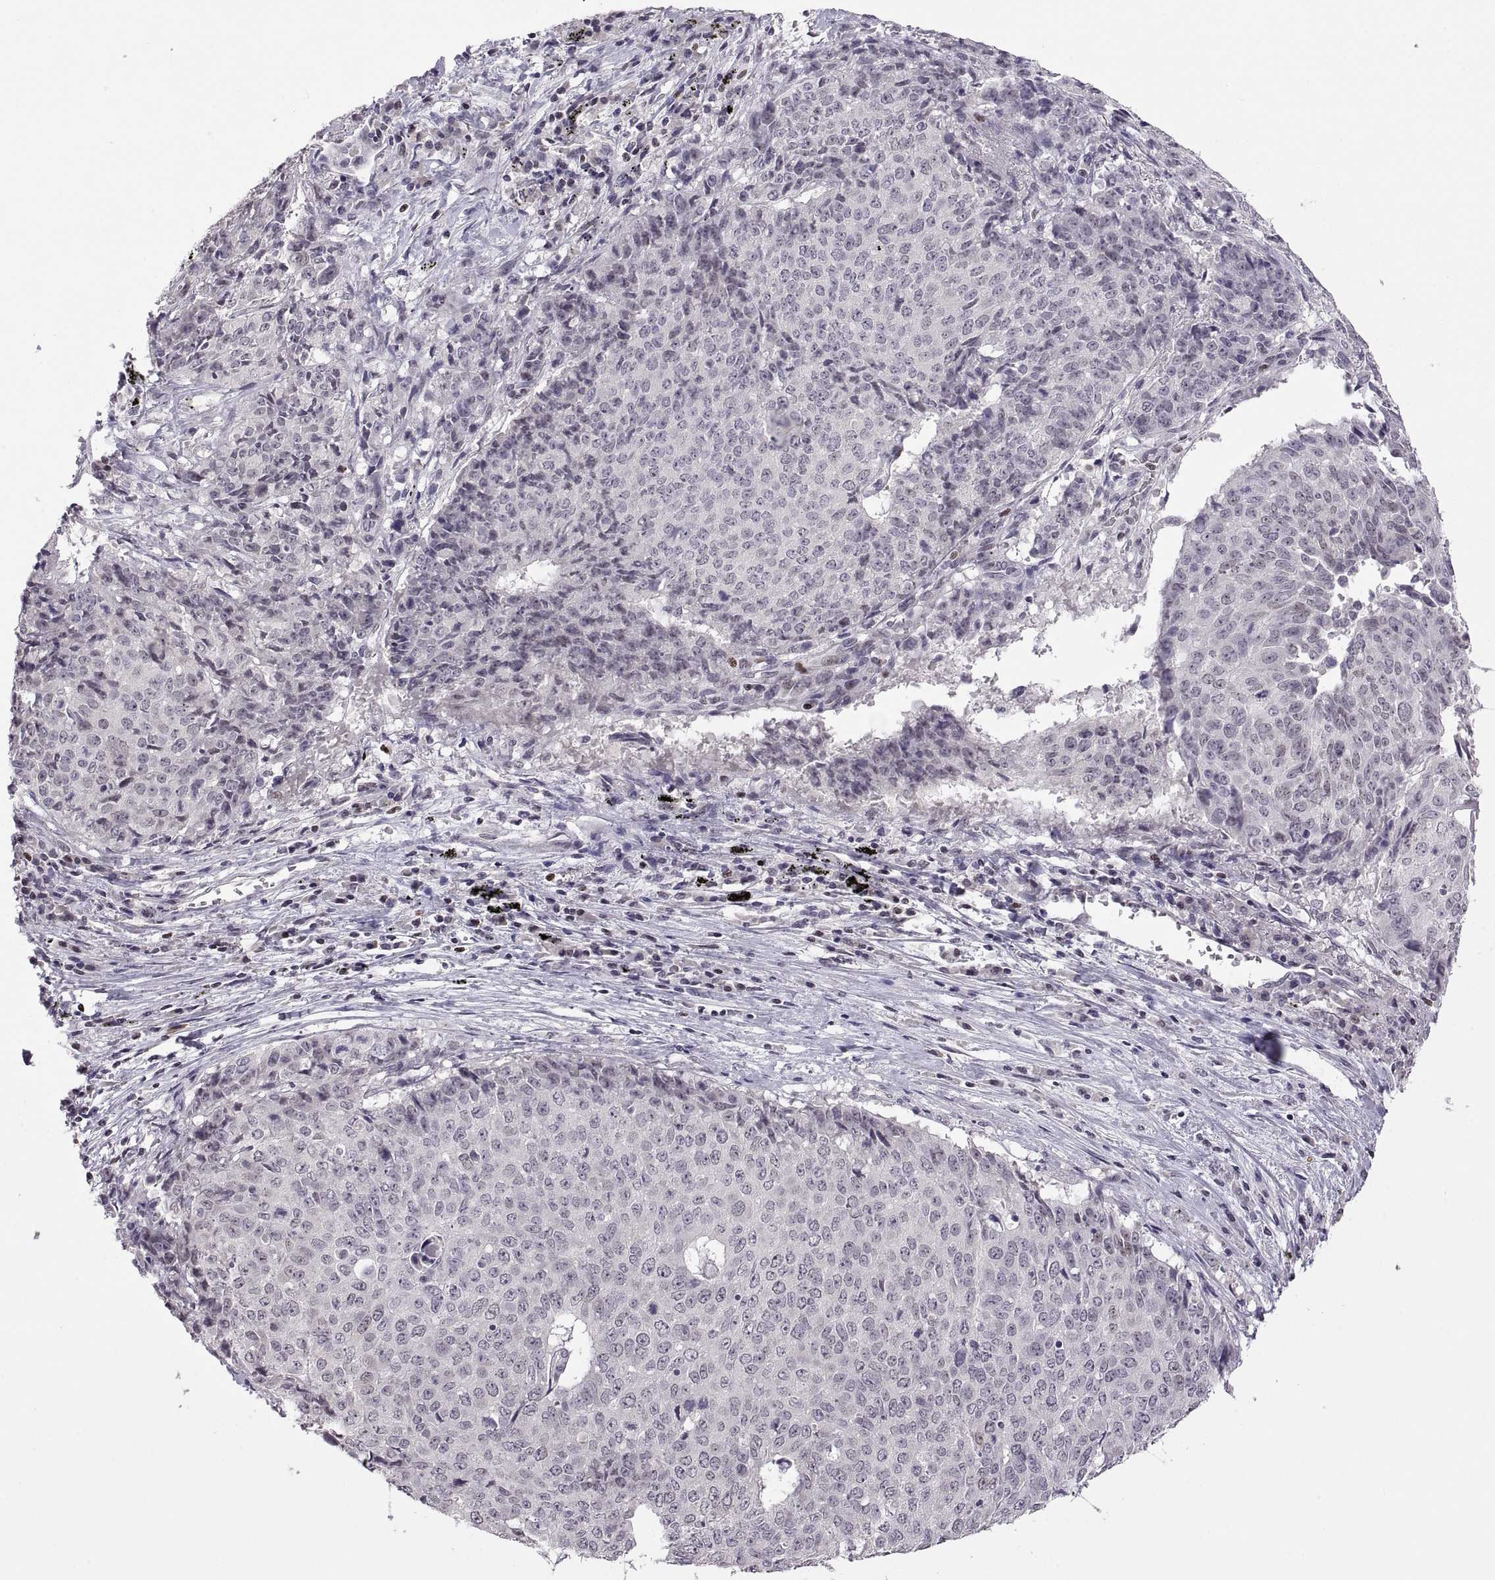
{"staining": {"intensity": "negative", "quantity": "none", "location": "none"}, "tissue": "lung cancer", "cell_type": "Tumor cells", "image_type": "cancer", "snomed": [{"axis": "morphology", "description": "Normal tissue, NOS"}, {"axis": "morphology", "description": "Squamous cell carcinoma, NOS"}, {"axis": "topography", "description": "Bronchus"}, {"axis": "topography", "description": "Lung"}], "caption": "Protein analysis of lung cancer (squamous cell carcinoma) demonstrates no significant expression in tumor cells.", "gene": "NEK2", "patient": {"sex": "male", "age": 64}}